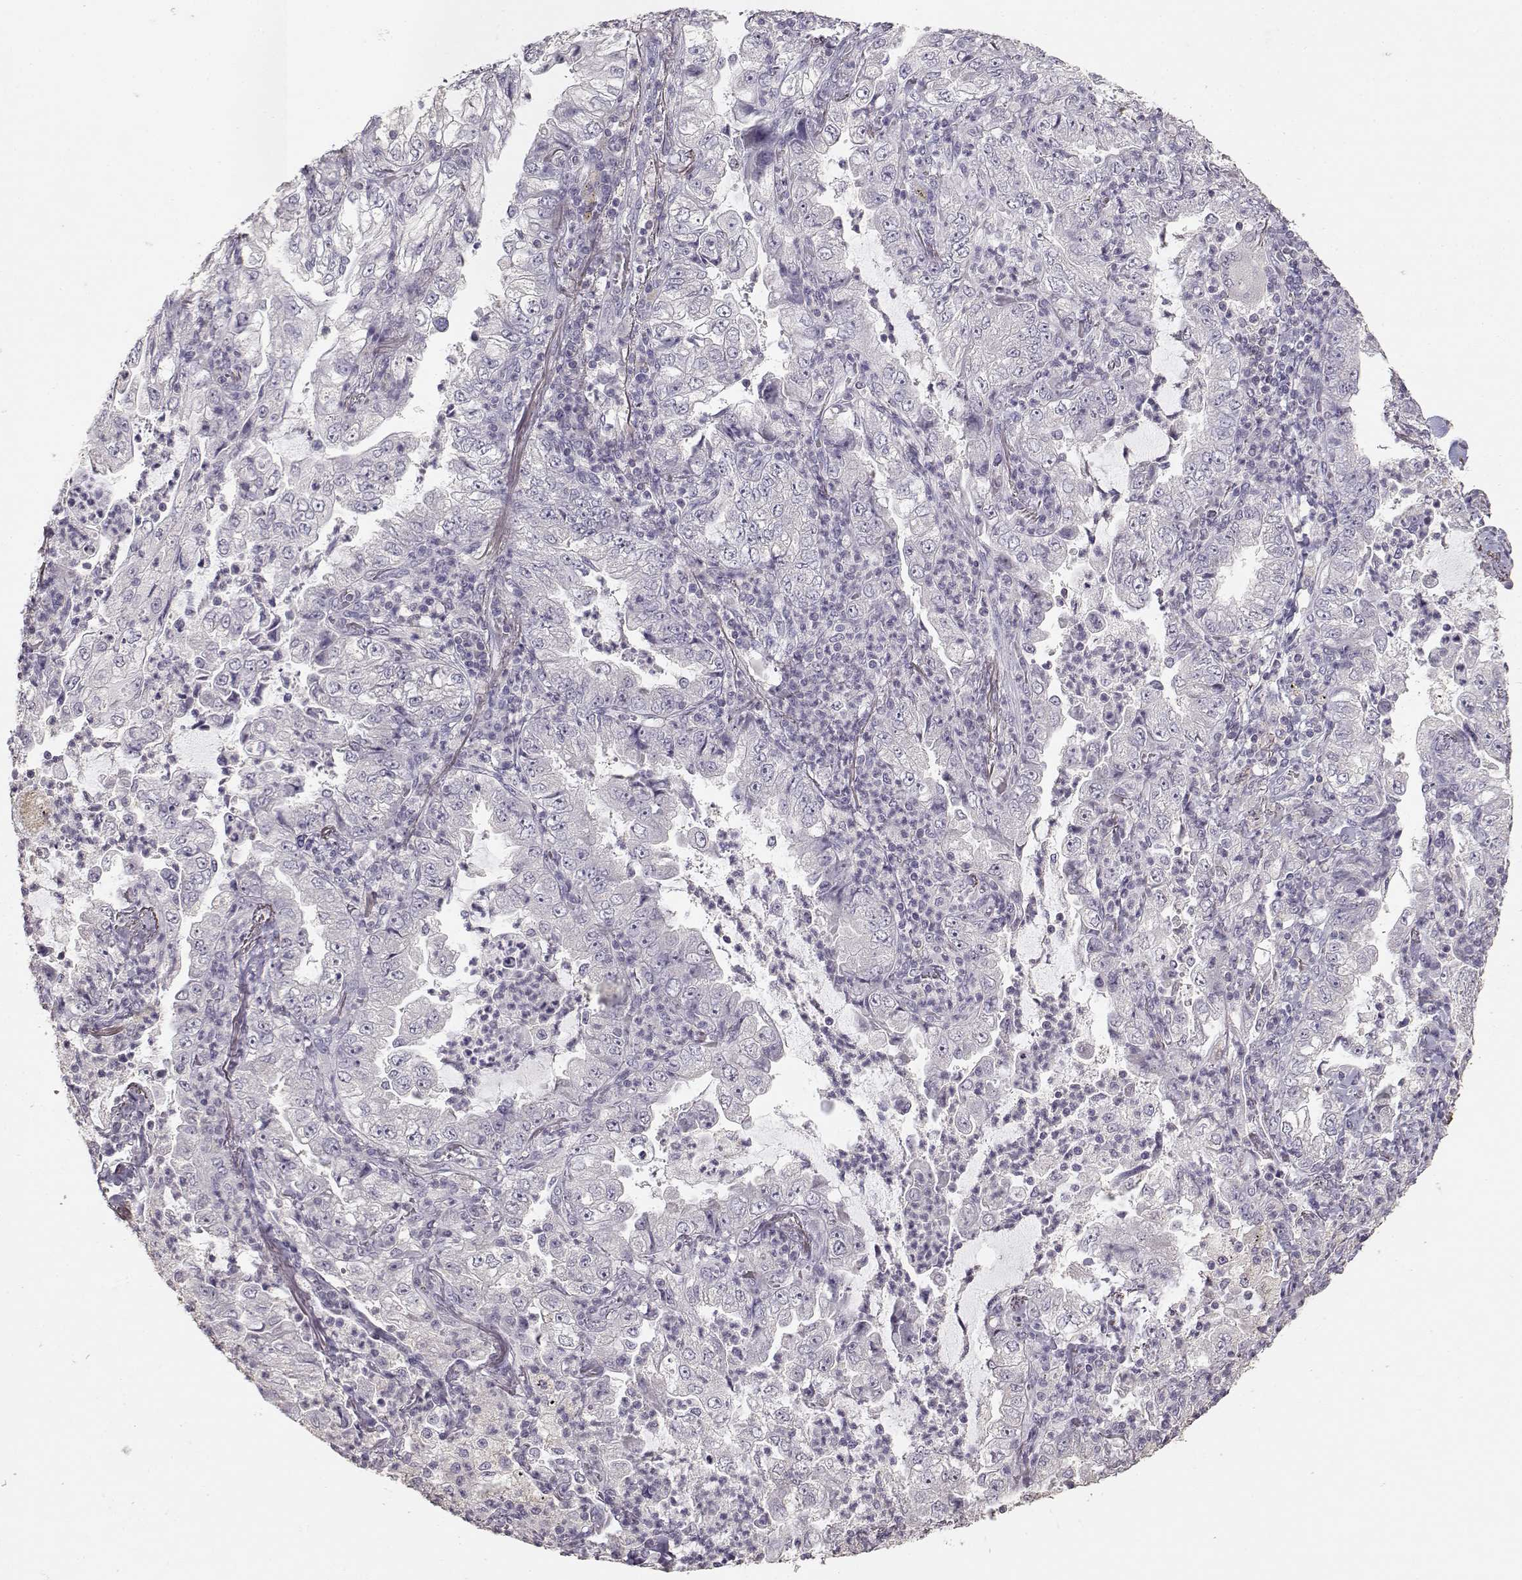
{"staining": {"intensity": "negative", "quantity": "none", "location": "none"}, "tissue": "lung cancer", "cell_type": "Tumor cells", "image_type": "cancer", "snomed": [{"axis": "morphology", "description": "Adenocarcinoma, NOS"}, {"axis": "topography", "description": "Lung"}], "caption": "Immunohistochemistry (IHC) of human lung adenocarcinoma displays no positivity in tumor cells.", "gene": "UROC1", "patient": {"sex": "female", "age": 73}}